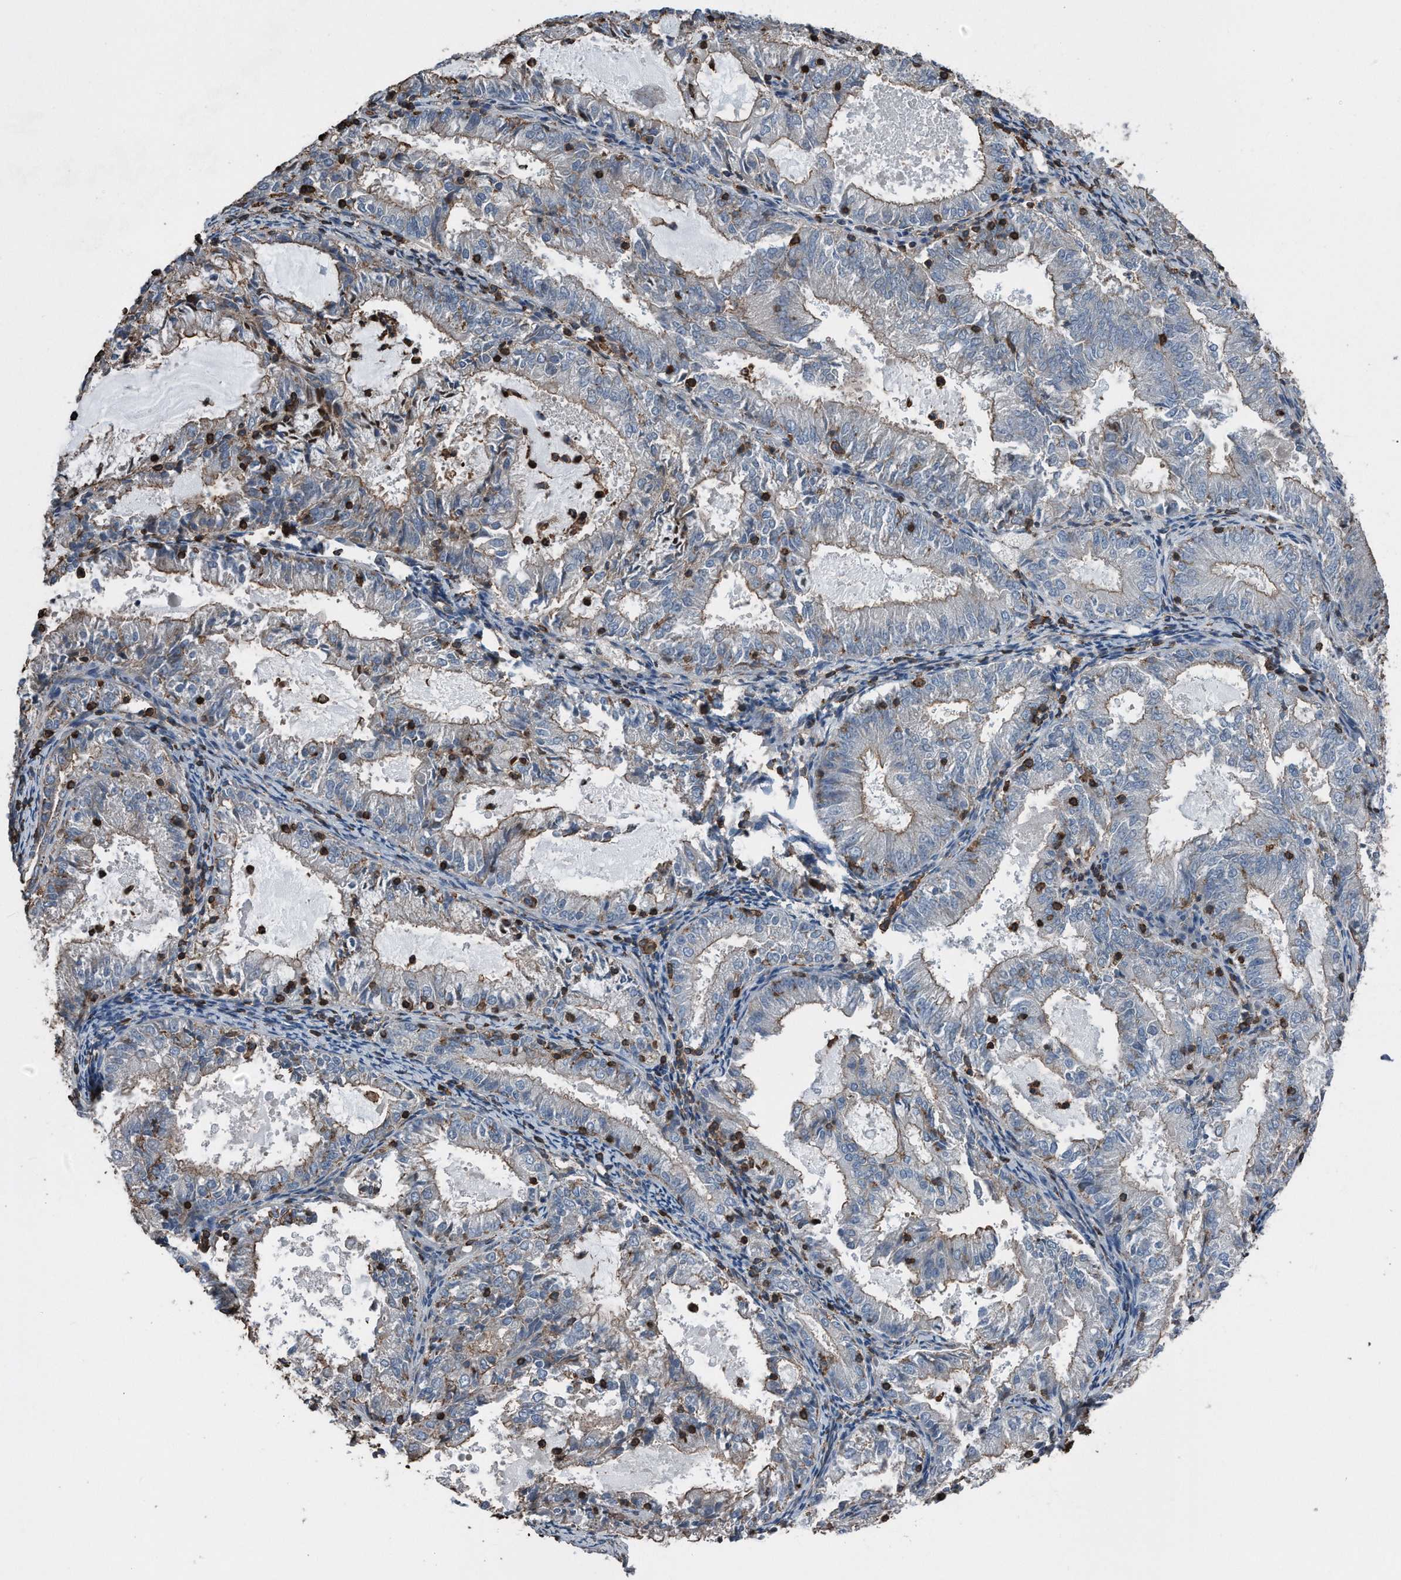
{"staining": {"intensity": "moderate", "quantity": ">75%", "location": "cytoplasmic/membranous"}, "tissue": "endometrial cancer", "cell_type": "Tumor cells", "image_type": "cancer", "snomed": [{"axis": "morphology", "description": "Adenocarcinoma, NOS"}, {"axis": "topography", "description": "Endometrium"}], "caption": "Moderate cytoplasmic/membranous expression is identified in about >75% of tumor cells in adenocarcinoma (endometrial).", "gene": "RSPO3", "patient": {"sex": "female", "age": 57}}